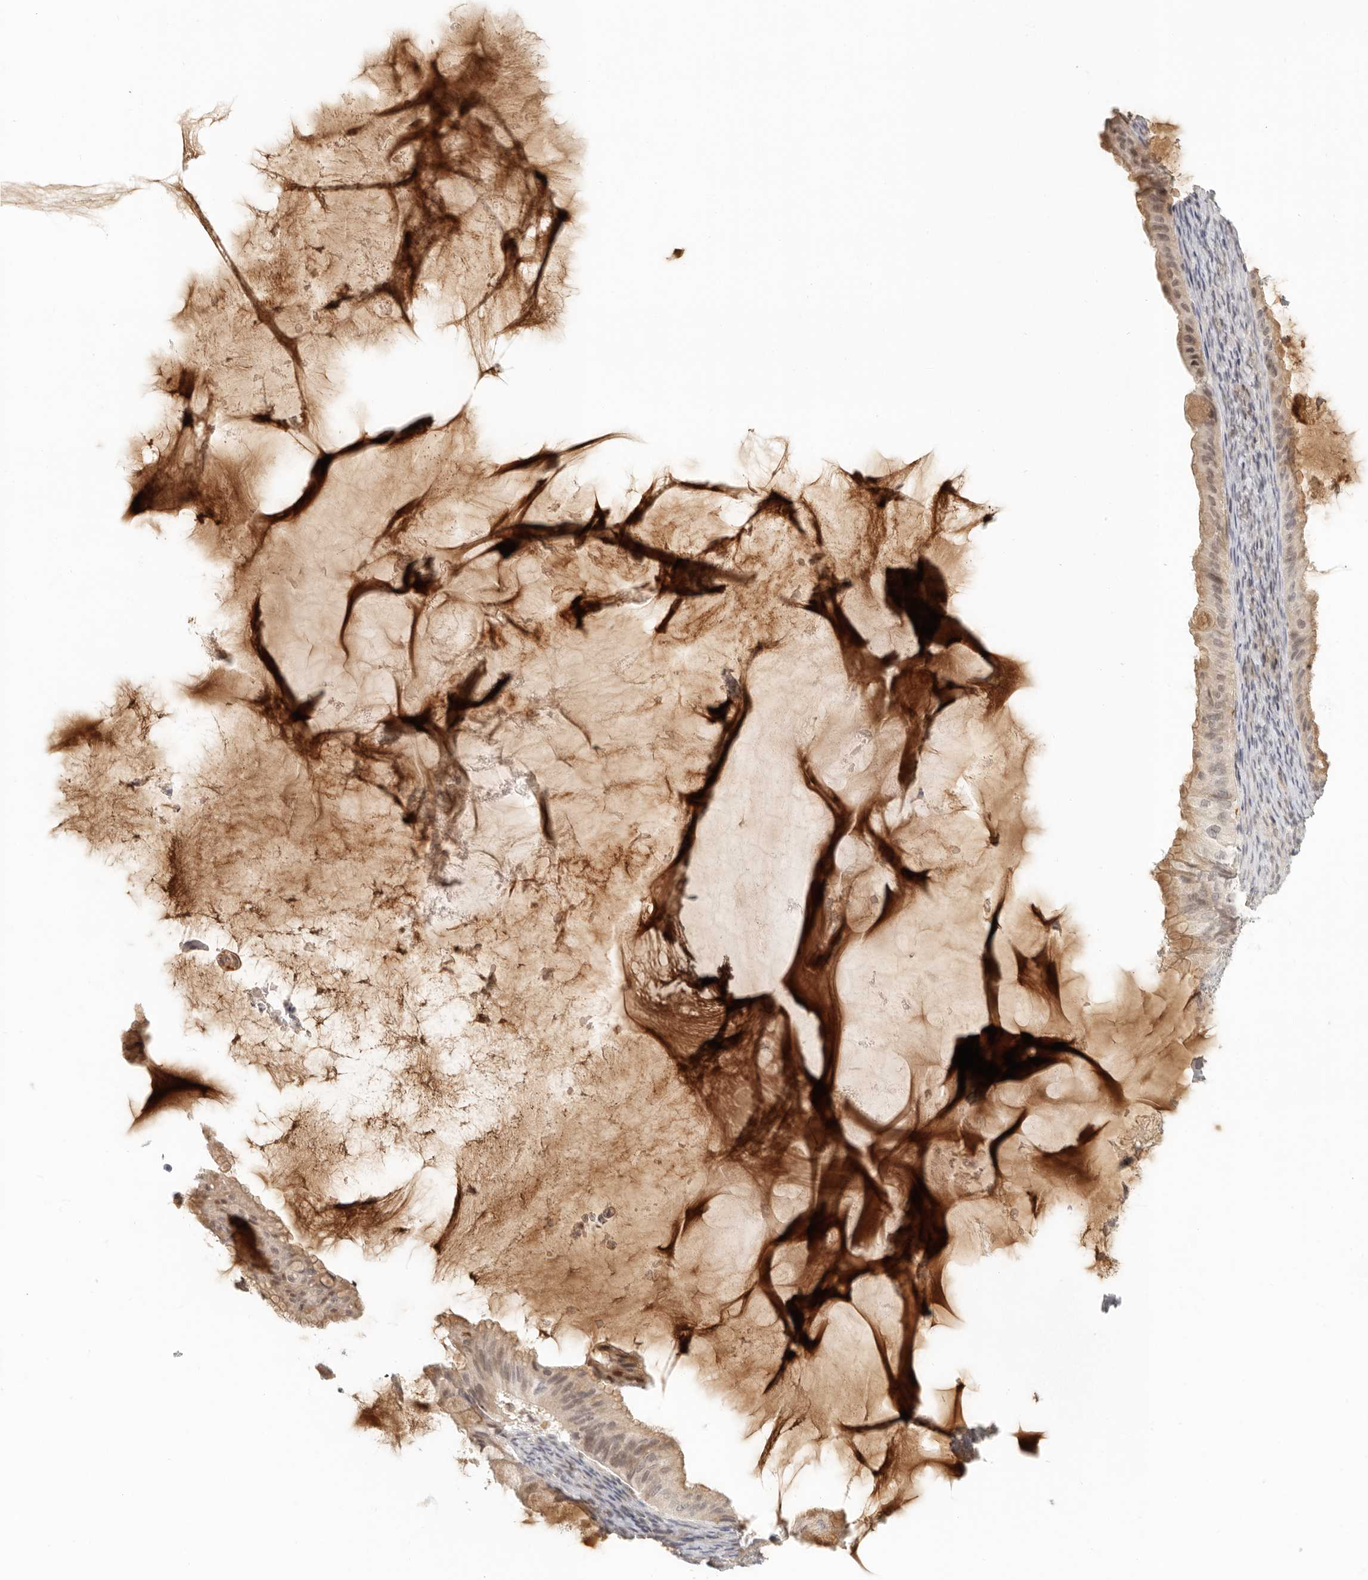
{"staining": {"intensity": "weak", "quantity": ">75%", "location": "cytoplasmic/membranous,nuclear"}, "tissue": "ovarian cancer", "cell_type": "Tumor cells", "image_type": "cancer", "snomed": [{"axis": "morphology", "description": "Cystadenocarcinoma, mucinous, NOS"}, {"axis": "topography", "description": "Ovary"}], "caption": "Weak cytoplasmic/membranous and nuclear positivity for a protein is identified in approximately >75% of tumor cells of ovarian cancer (mucinous cystadenocarcinoma) using immunohistochemistry (IHC).", "gene": "AHDC1", "patient": {"sex": "female", "age": 61}}